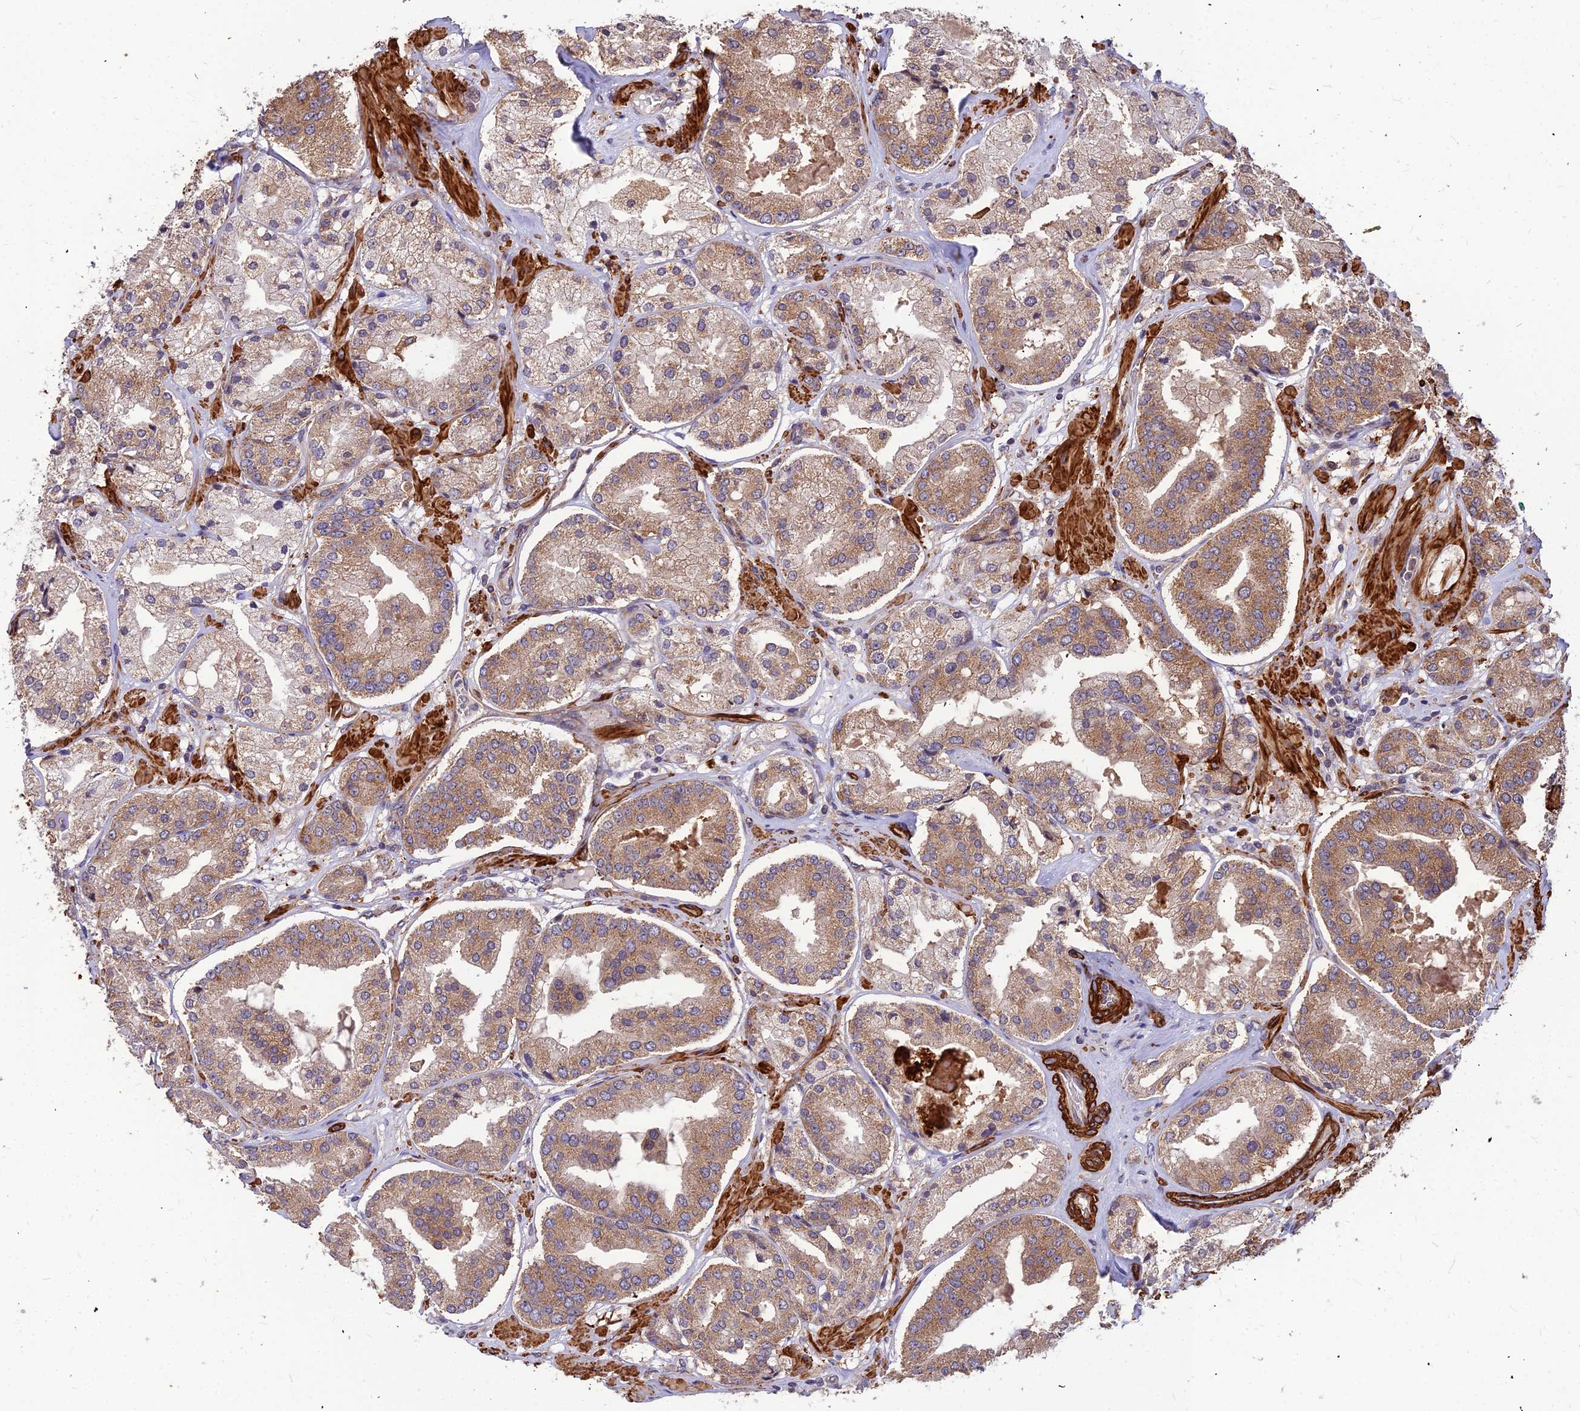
{"staining": {"intensity": "moderate", "quantity": ">75%", "location": "cytoplasmic/membranous"}, "tissue": "prostate cancer", "cell_type": "Tumor cells", "image_type": "cancer", "snomed": [{"axis": "morphology", "description": "Adenocarcinoma, High grade"}, {"axis": "topography", "description": "Prostate"}], "caption": "This is an image of IHC staining of prostate cancer, which shows moderate staining in the cytoplasmic/membranous of tumor cells.", "gene": "LEKR1", "patient": {"sex": "male", "age": 63}}